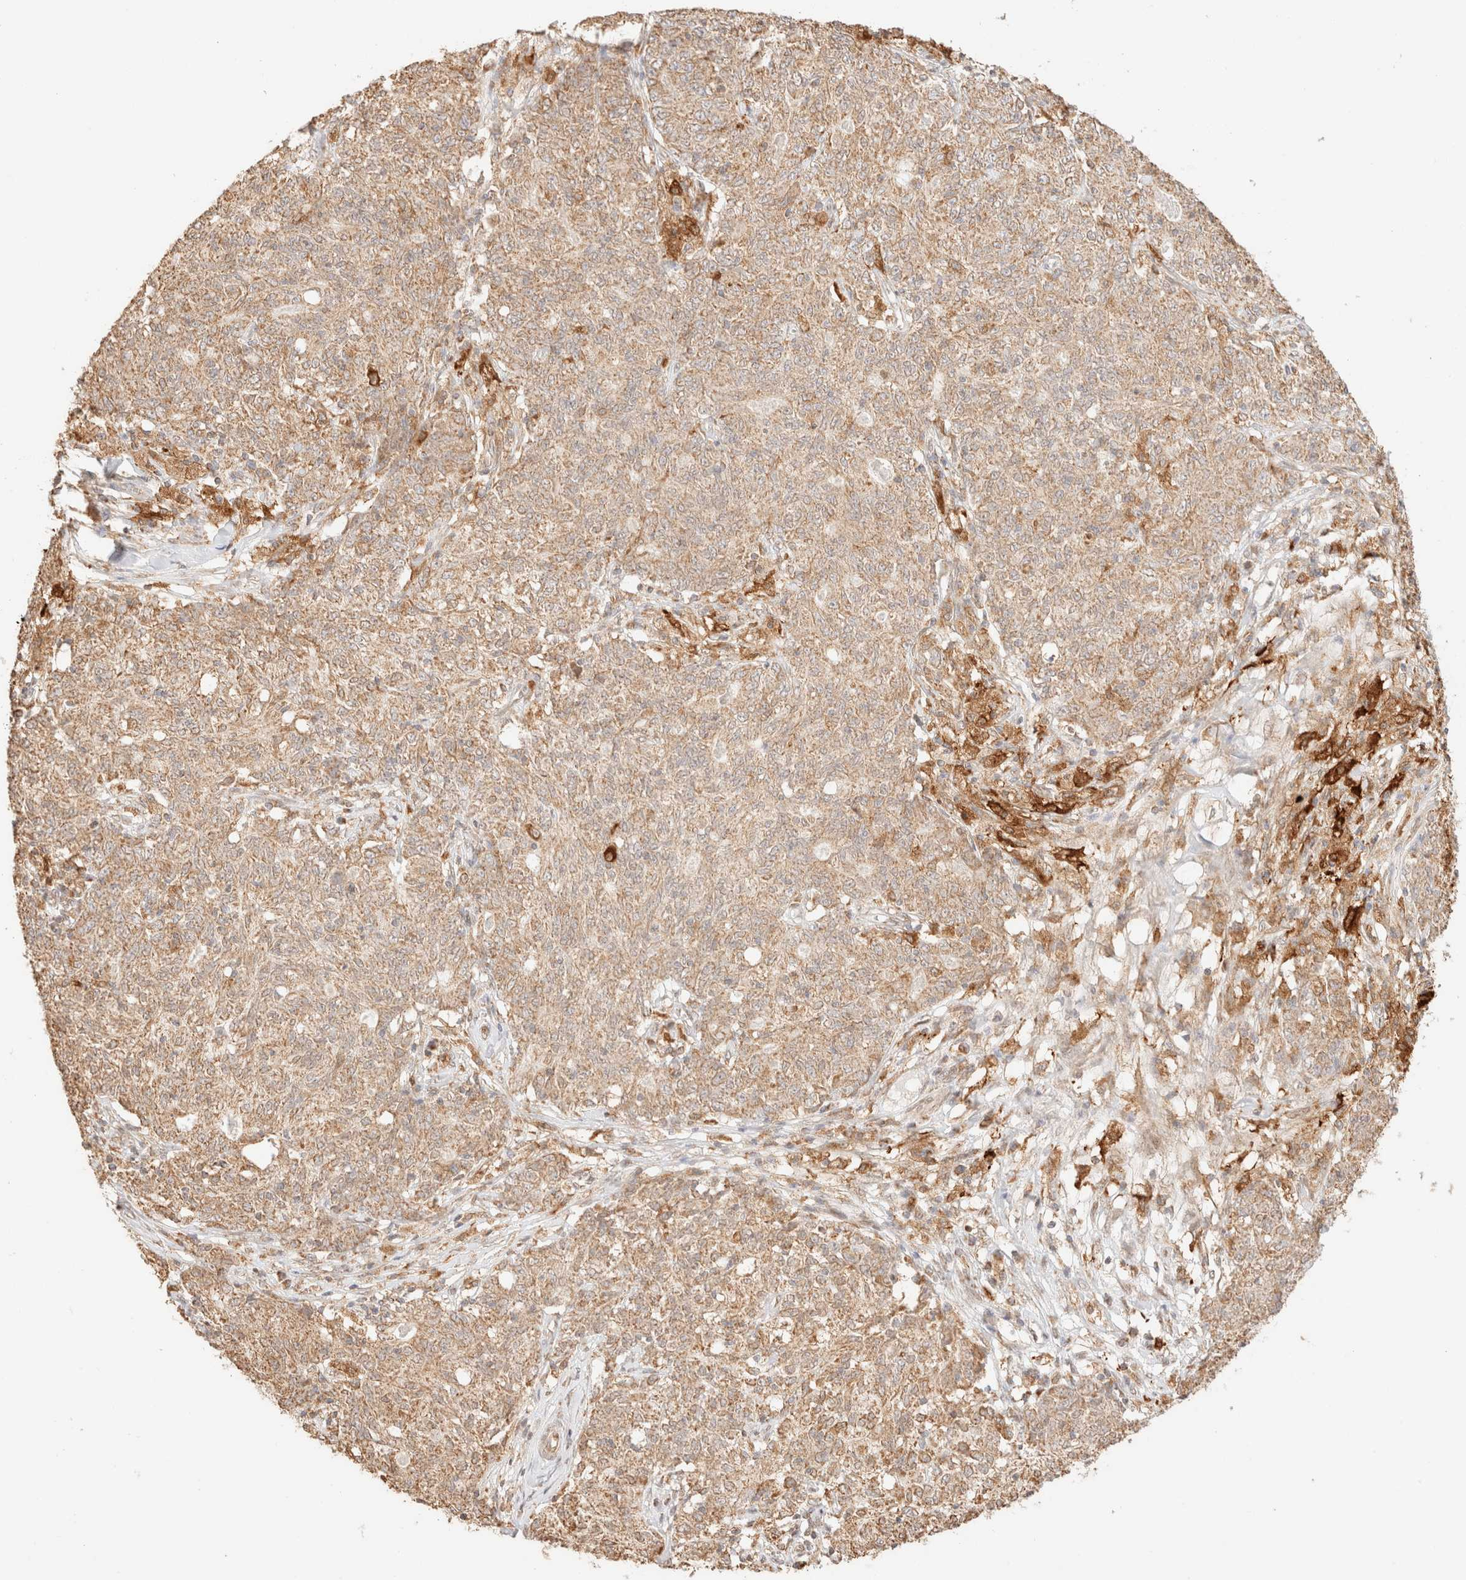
{"staining": {"intensity": "weak", "quantity": ">75%", "location": "cytoplasmic/membranous"}, "tissue": "ovarian cancer", "cell_type": "Tumor cells", "image_type": "cancer", "snomed": [{"axis": "morphology", "description": "Carcinoma, endometroid"}, {"axis": "topography", "description": "Ovary"}], "caption": "Protein expression analysis of ovarian cancer displays weak cytoplasmic/membranous expression in approximately >75% of tumor cells. The protein of interest is stained brown, and the nuclei are stained in blue (DAB IHC with brightfield microscopy, high magnification).", "gene": "TACO1", "patient": {"sex": "female", "age": 42}}